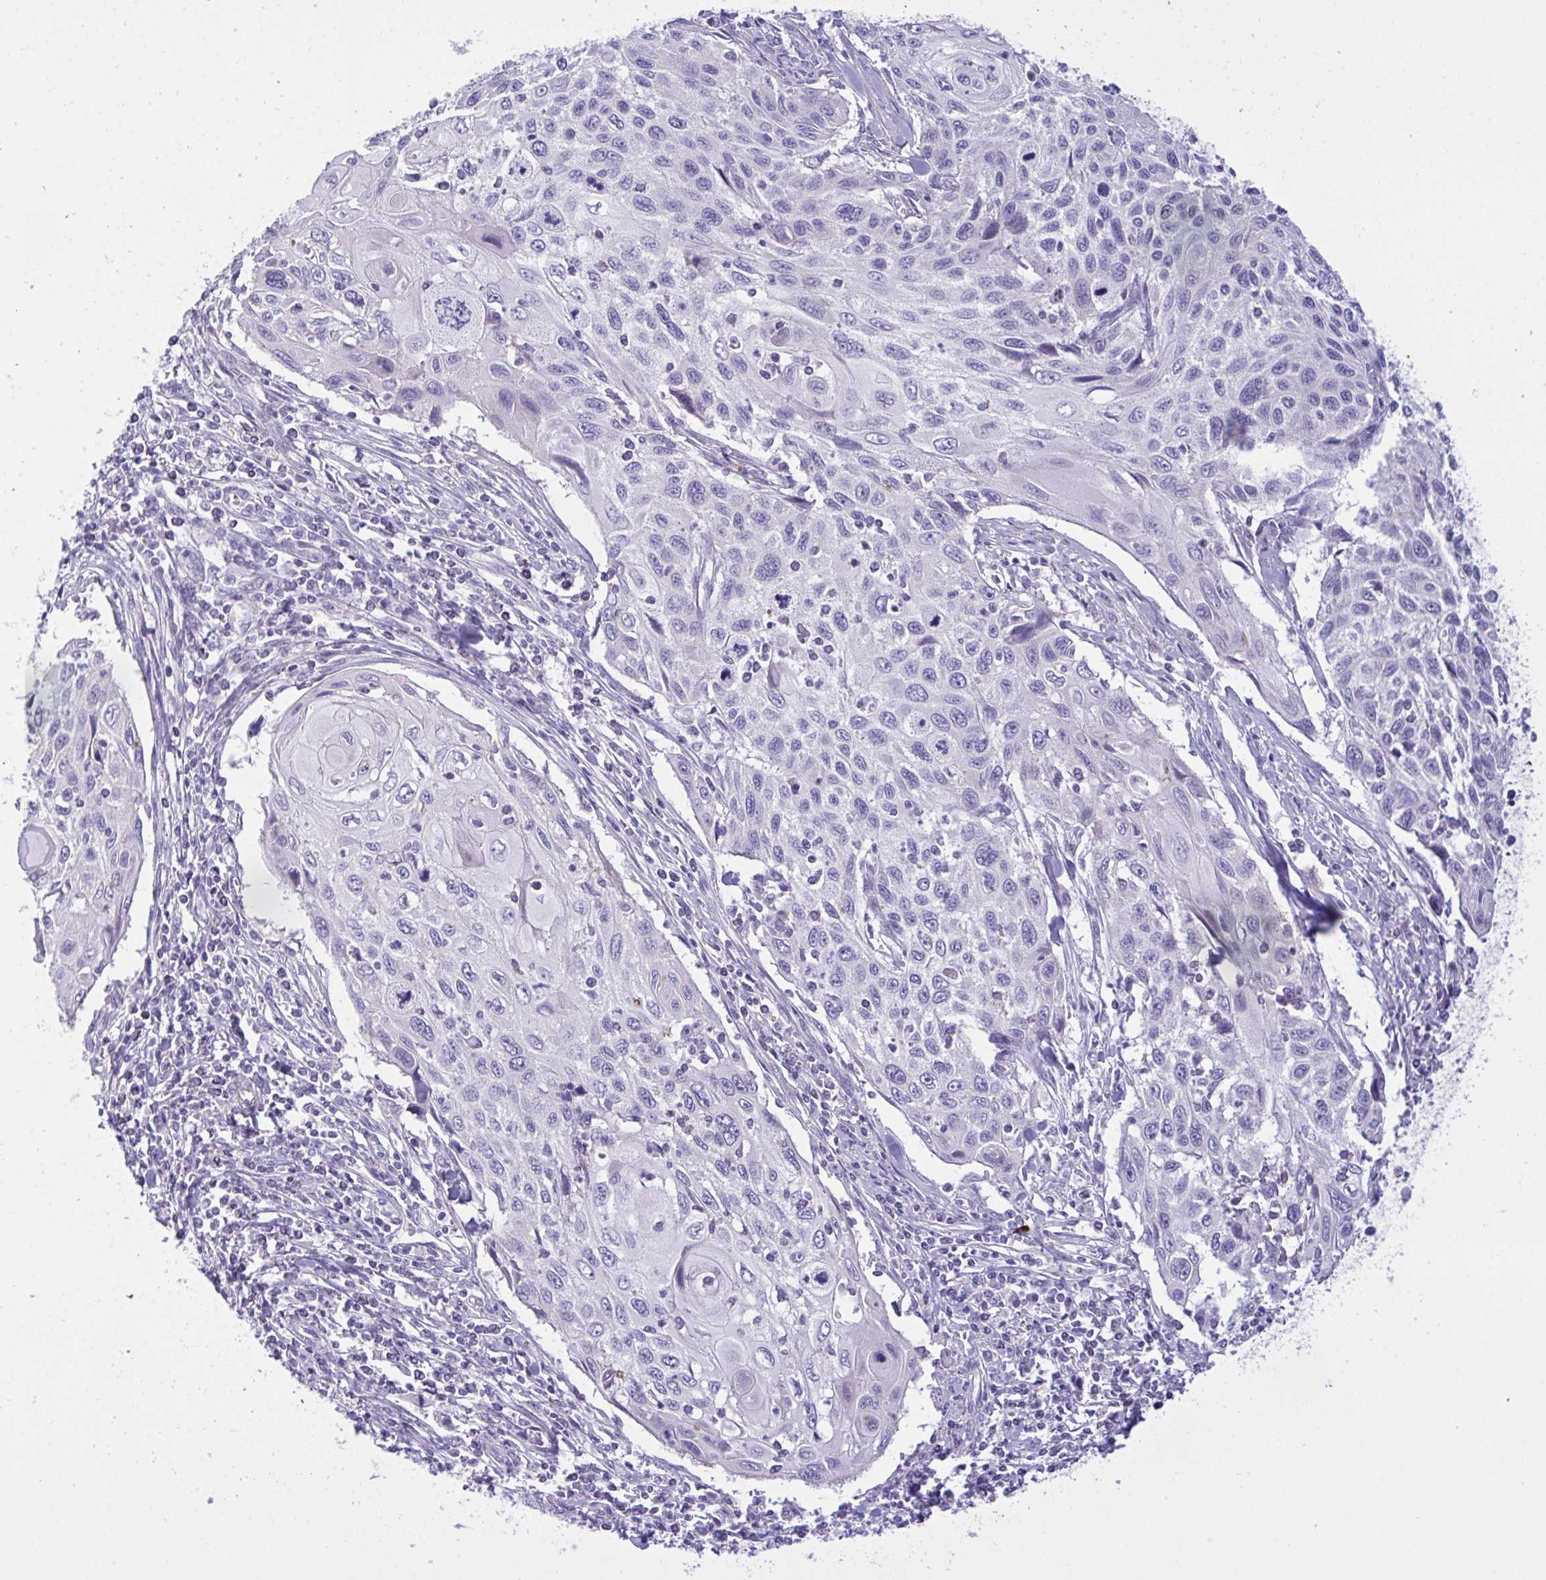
{"staining": {"intensity": "negative", "quantity": "none", "location": "none"}, "tissue": "cervical cancer", "cell_type": "Tumor cells", "image_type": "cancer", "snomed": [{"axis": "morphology", "description": "Squamous cell carcinoma, NOS"}, {"axis": "topography", "description": "Cervix"}], "caption": "DAB (3,3'-diaminobenzidine) immunohistochemical staining of human cervical cancer exhibits no significant staining in tumor cells. (Brightfield microscopy of DAB (3,3'-diaminobenzidine) immunohistochemistry at high magnification).", "gene": "WDR97", "patient": {"sex": "female", "age": 70}}